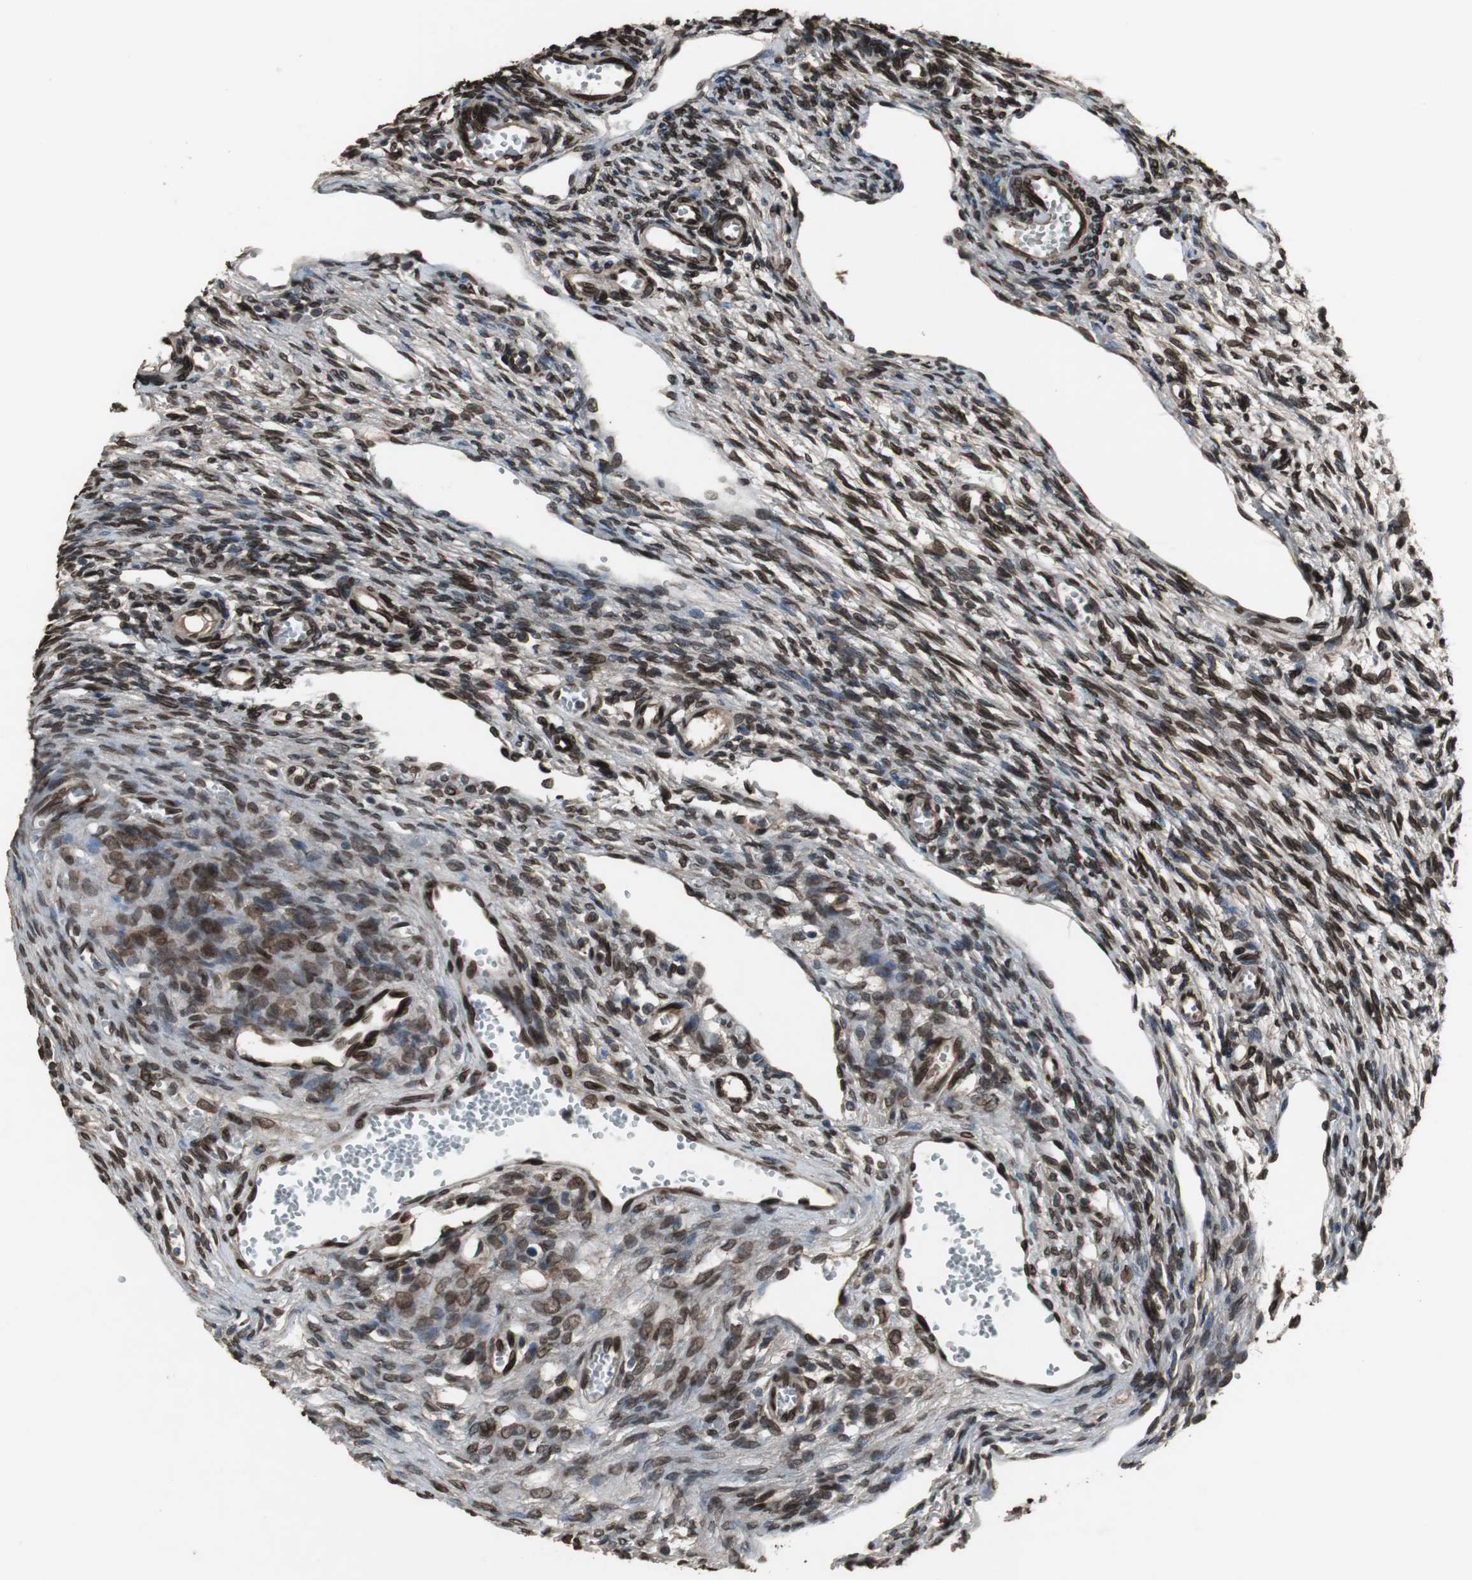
{"staining": {"intensity": "moderate", "quantity": ">75%", "location": "cytoplasmic/membranous,nuclear"}, "tissue": "ovary", "cell_type": "Follicle cells", "image_type": "normal", "snomed": [{"axis": "morphology", "description": "Normal tissue, NOS"}, {"axis": "topography", "description": "Ovary"}], "caption": "A high-resolution image shows immunohistochemistry (IHC) staining of normal ovary, which reveals moderate cytoplasmic/membranous,nuclear expression in about >75% of follicle cells. The protein is shown in brown color, while the nuclei are stained blue.", "gene": "LMNA", "patient": {"sex": "female", "age": 33}}